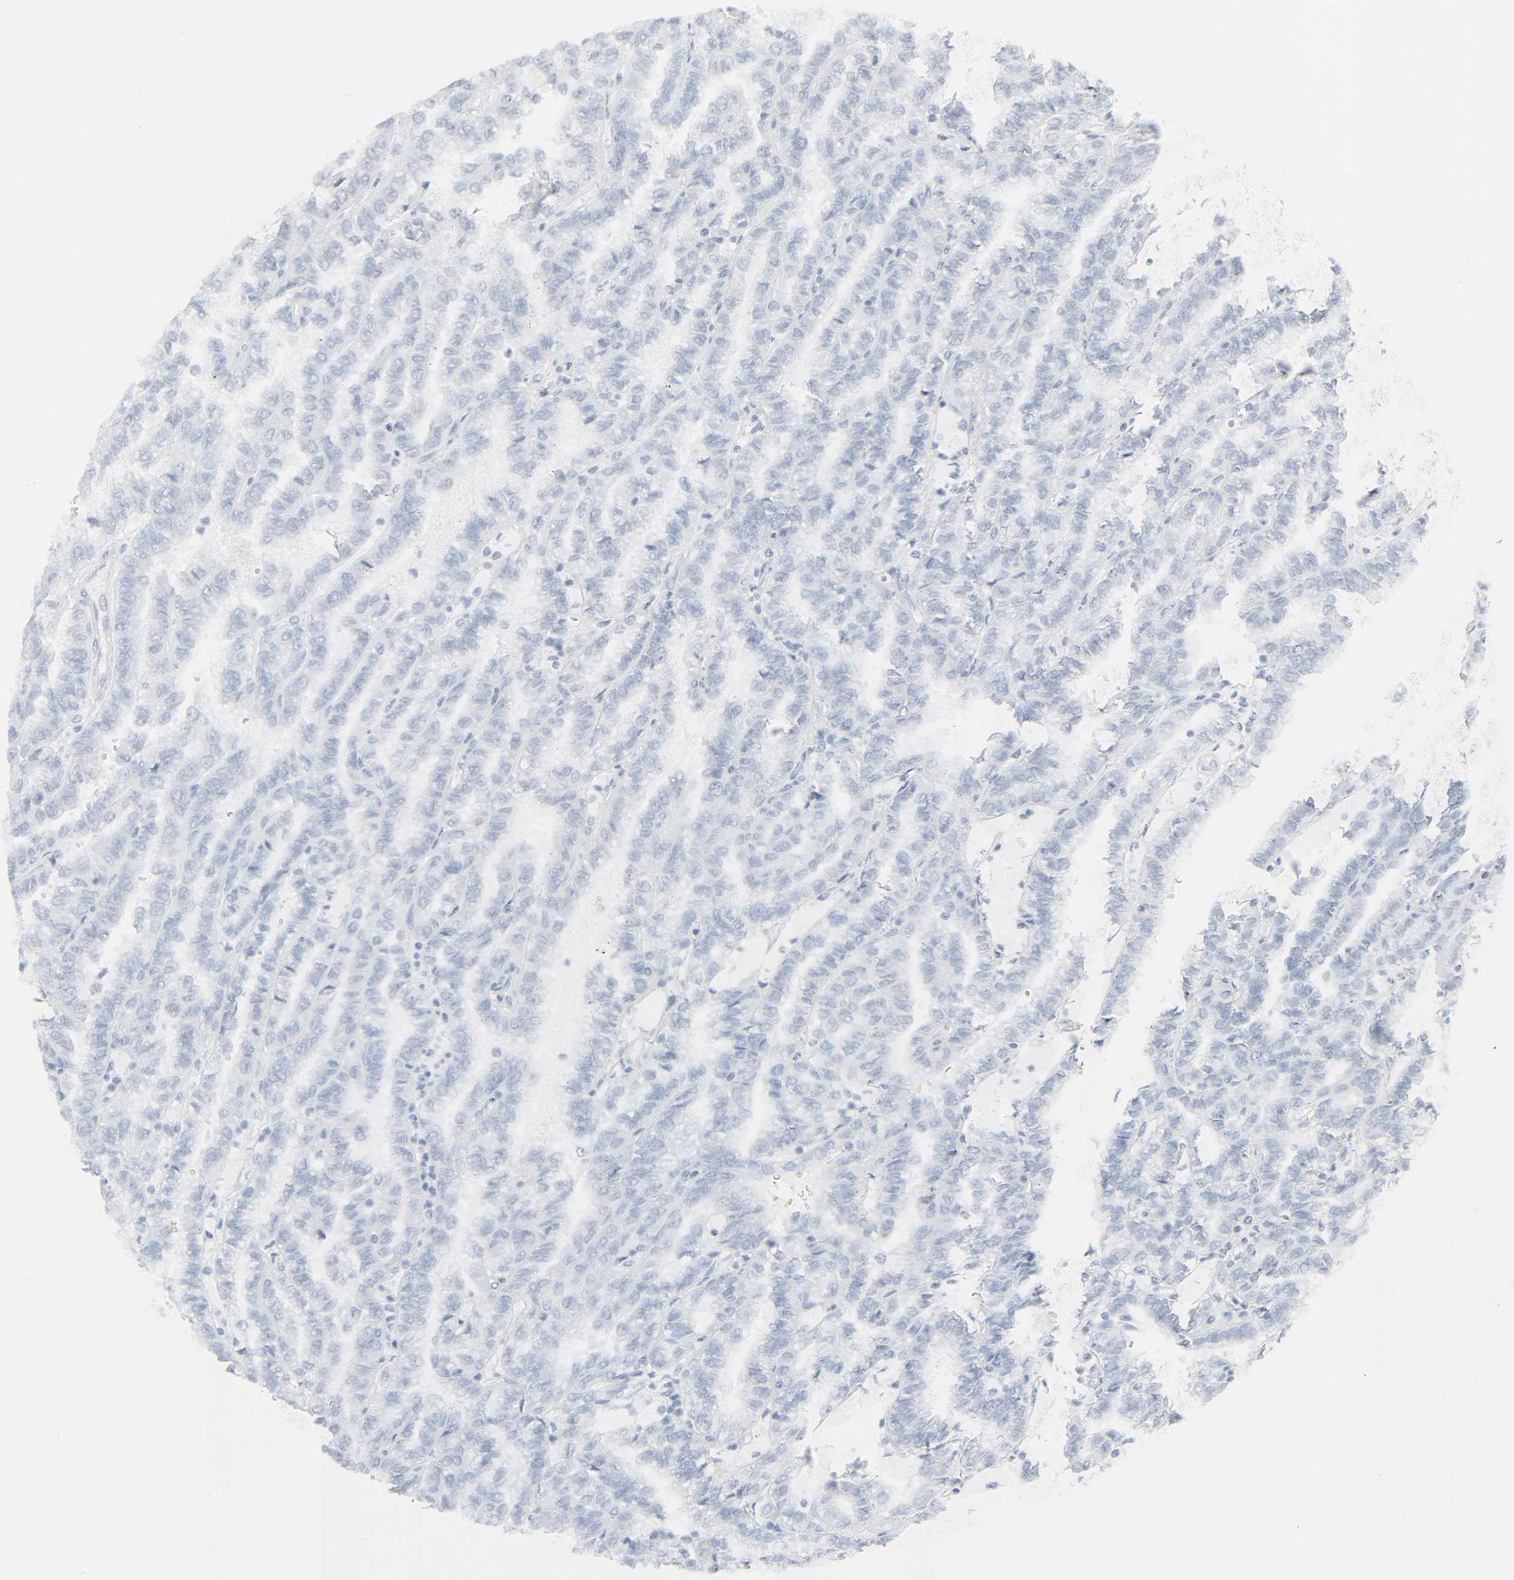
{"staining": {"intensity": "negative", "quantity": "none", "location": "none"}, "tissue": "renal cancer", "cell_type": "Tumor cells", "image_type": "cancer", "snomed": [{"axis": "morphology", "description": "Inflammation, NOS"}, {"axis": "morphology", "description": "Adenocarcinoma, NOS"}, {"axis": "topography", "description": "Kidney"}], "caption": "The photomicrograph exhibits no significant staining in tumor cells of renal adenocarcinoma.", "gene": "ZBTB16", "patient": {"sex": "male", "age": 68}}